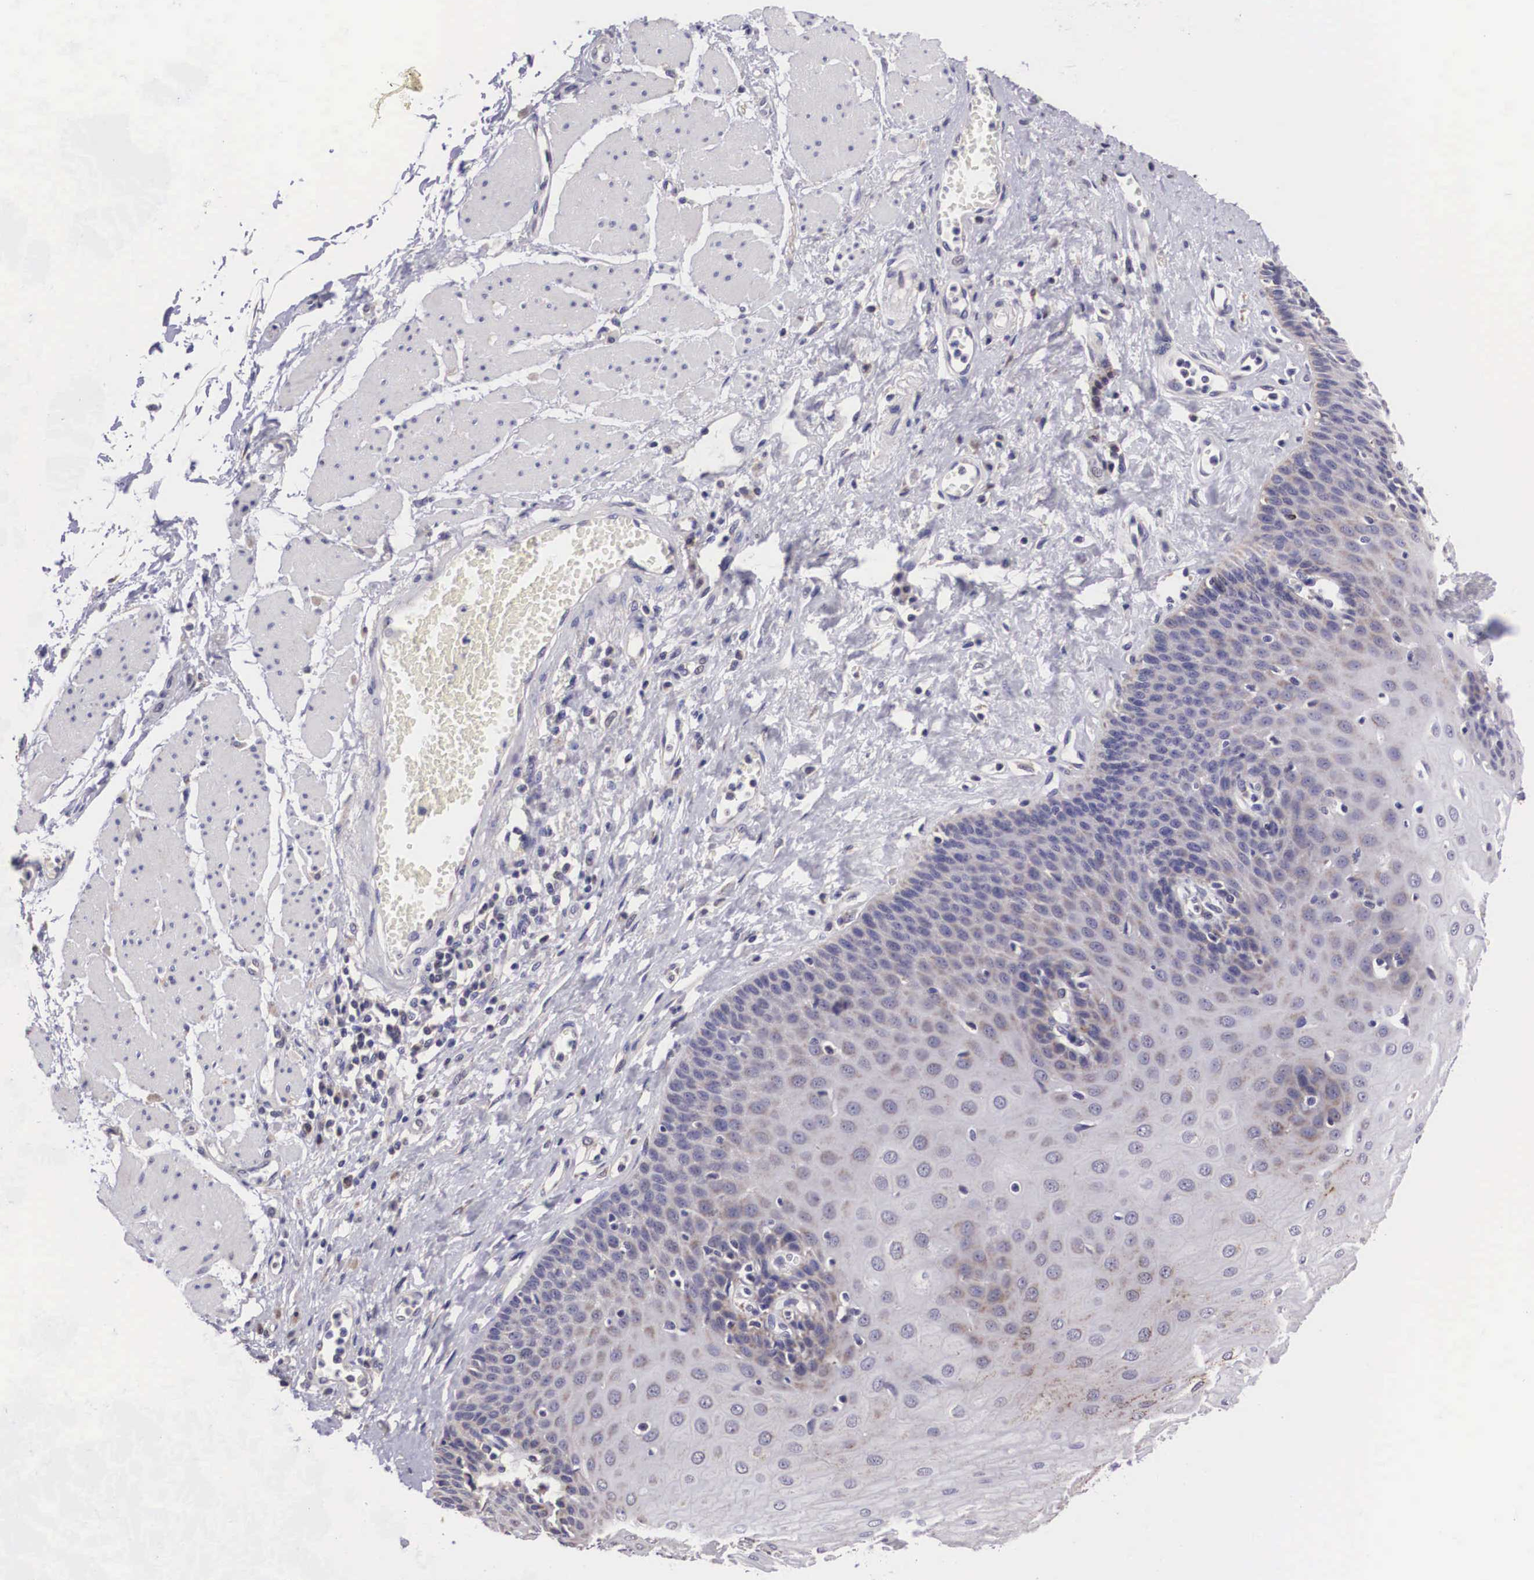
{"staining": {"intensity": "negative", "quantity": "none", "location": "none"}, "tissue": "esophagus", "cell_type": "Squamous epithelial cells", "image_type": "normal", "snomed": [{"axis": "morphology", "description": "Normal tissue, NOS"}, {"axis": "topography", "description": "Esophagus"}], "caption": "This is a photomicrograph of immunohistochemistry (IHC) staining of normal esophagus, which shows no expression in squamous epithelial cells.", "gene": "ARG2", "patient": {"sex": "male", "age": 65}}